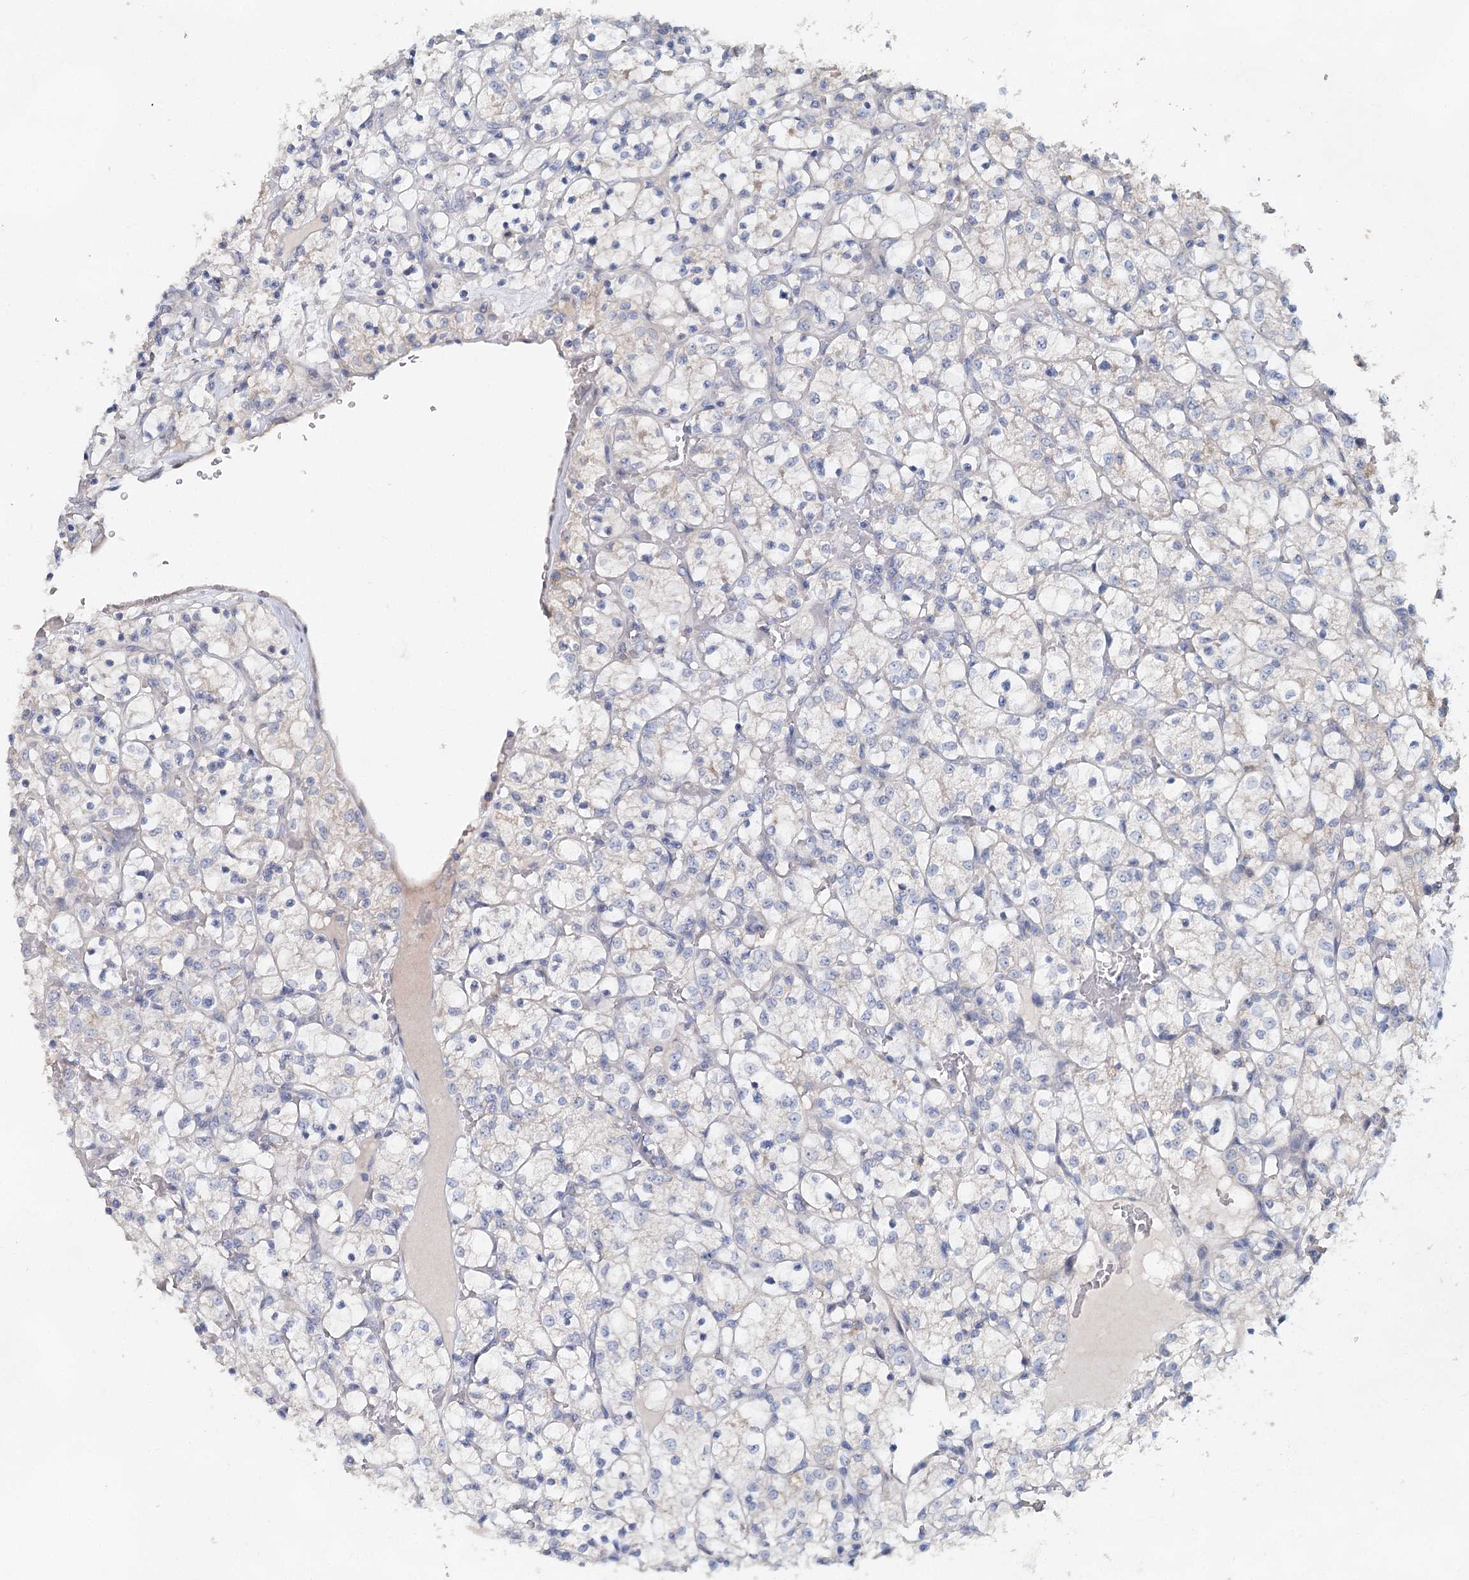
{"staining": {"intensity": "negative", "quantity": "none", "location": "none"}, "tissue": "renal cancer", "cell_type": "Tumor cells", "image_type": "cancer", "snomed": [{"axis": "morphology", "description": "Adenocarcinoma, NOS"}, {"axis": "topography", "description": "Kidney"}], "caption": "There is no significant positivity in tumor cells of renal cancer (adenocarcinoma). (DAB immunohistochemistry, high magnification).", "gene": "MYL6B", "patient": {"sex": "female", "age": 69}}